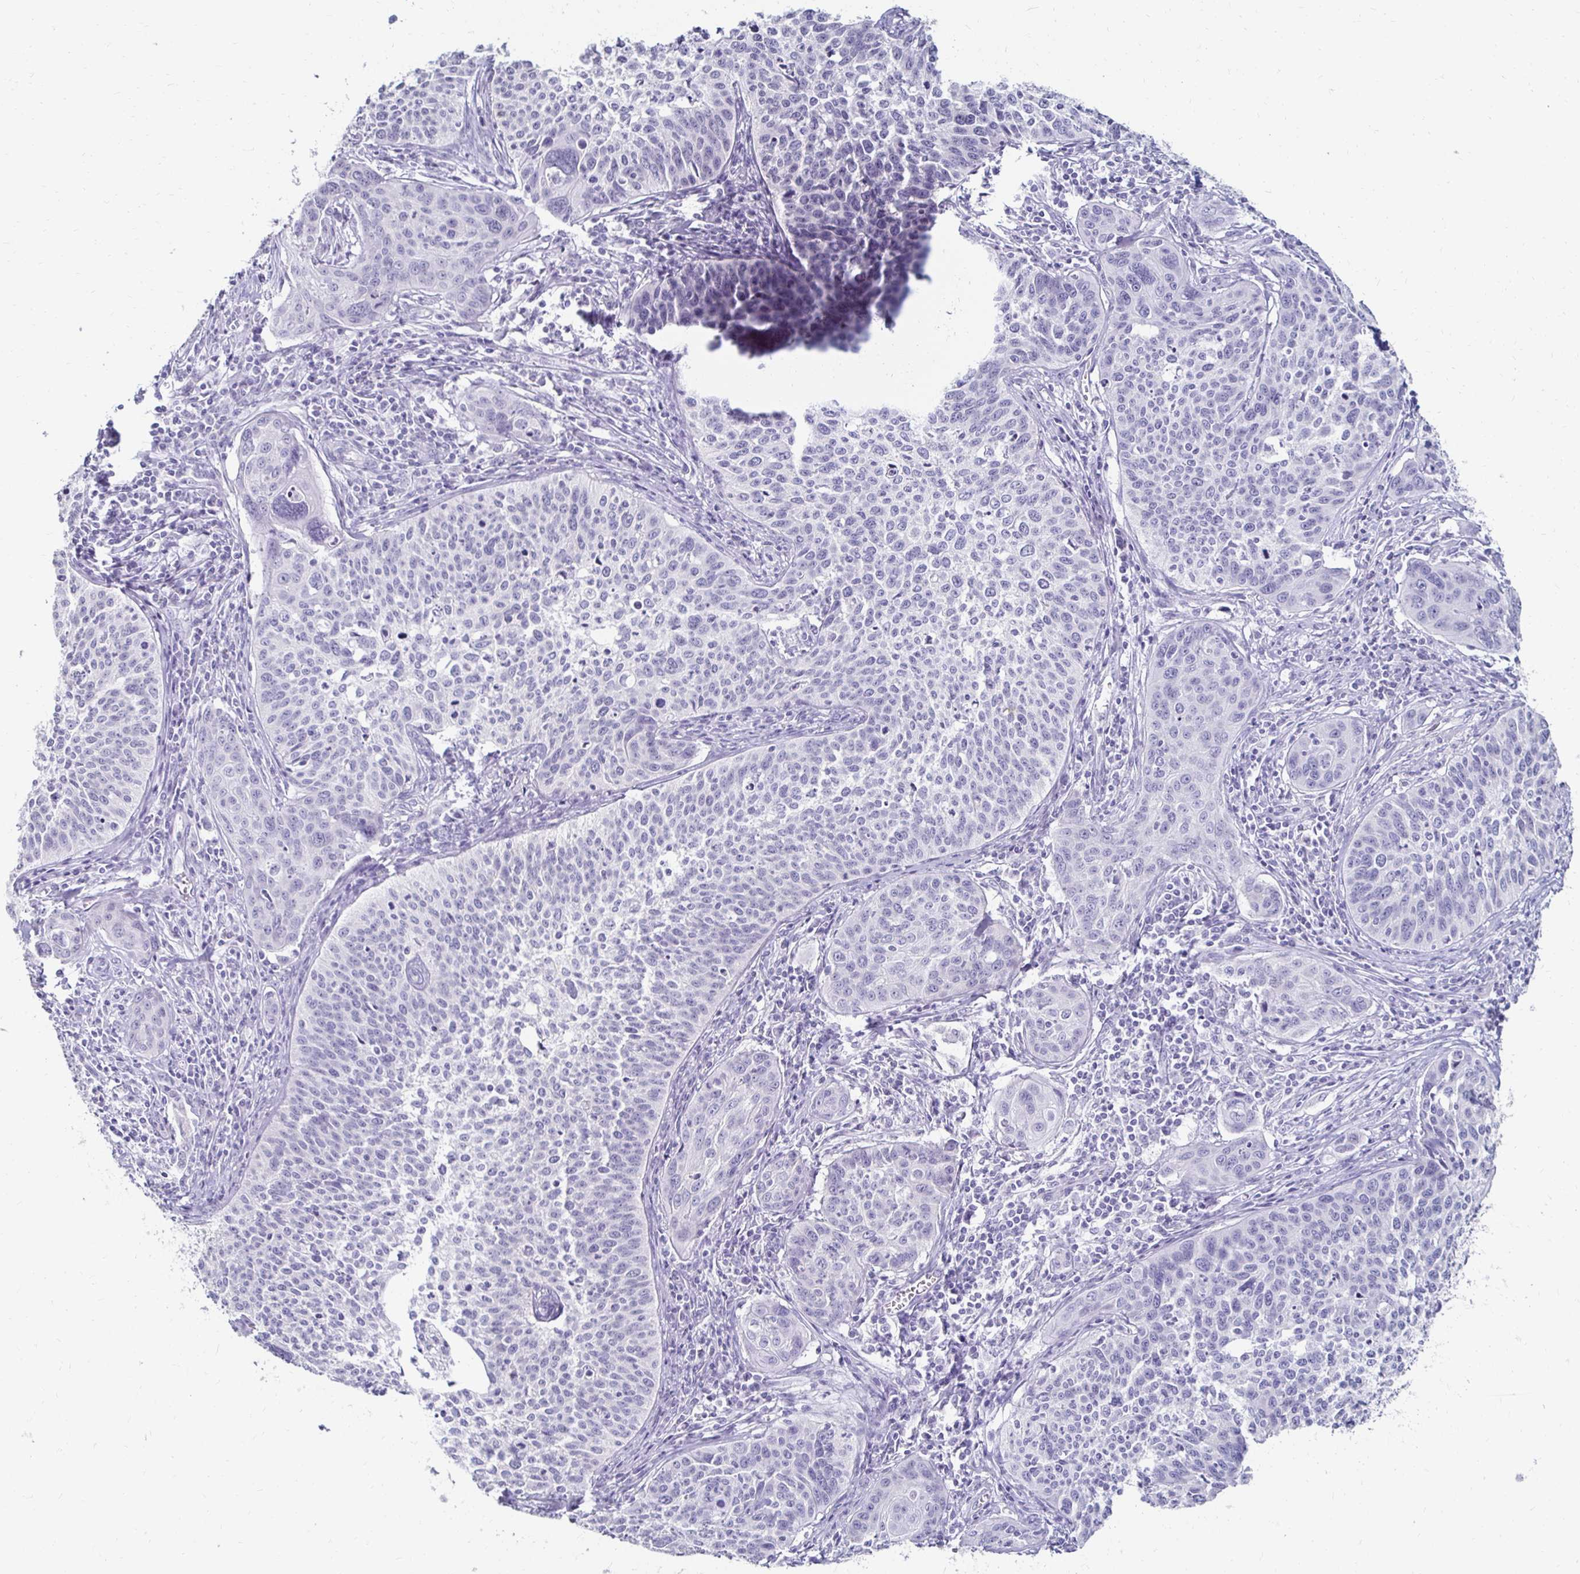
{"staining": {"intensity": "negative", "quantity": "none", "location": "none"}, "tissue": "cervical cancer", "cell_type": "Tumor cells", "image_type": "cancer", "snomed": [{"axis": "morphology", "description": "Squamous cell carcinoma, NOS"}, {"axis": "topography", "description": "Cervix"}], "caption": "The immunohistochemistry (IHC) image has no significant staining in tumor cells of cervical cancer (squamous cell carcinoma) tissue.", "gene": "TOMM34", "patient": {"sex": "female", "age": 31}}